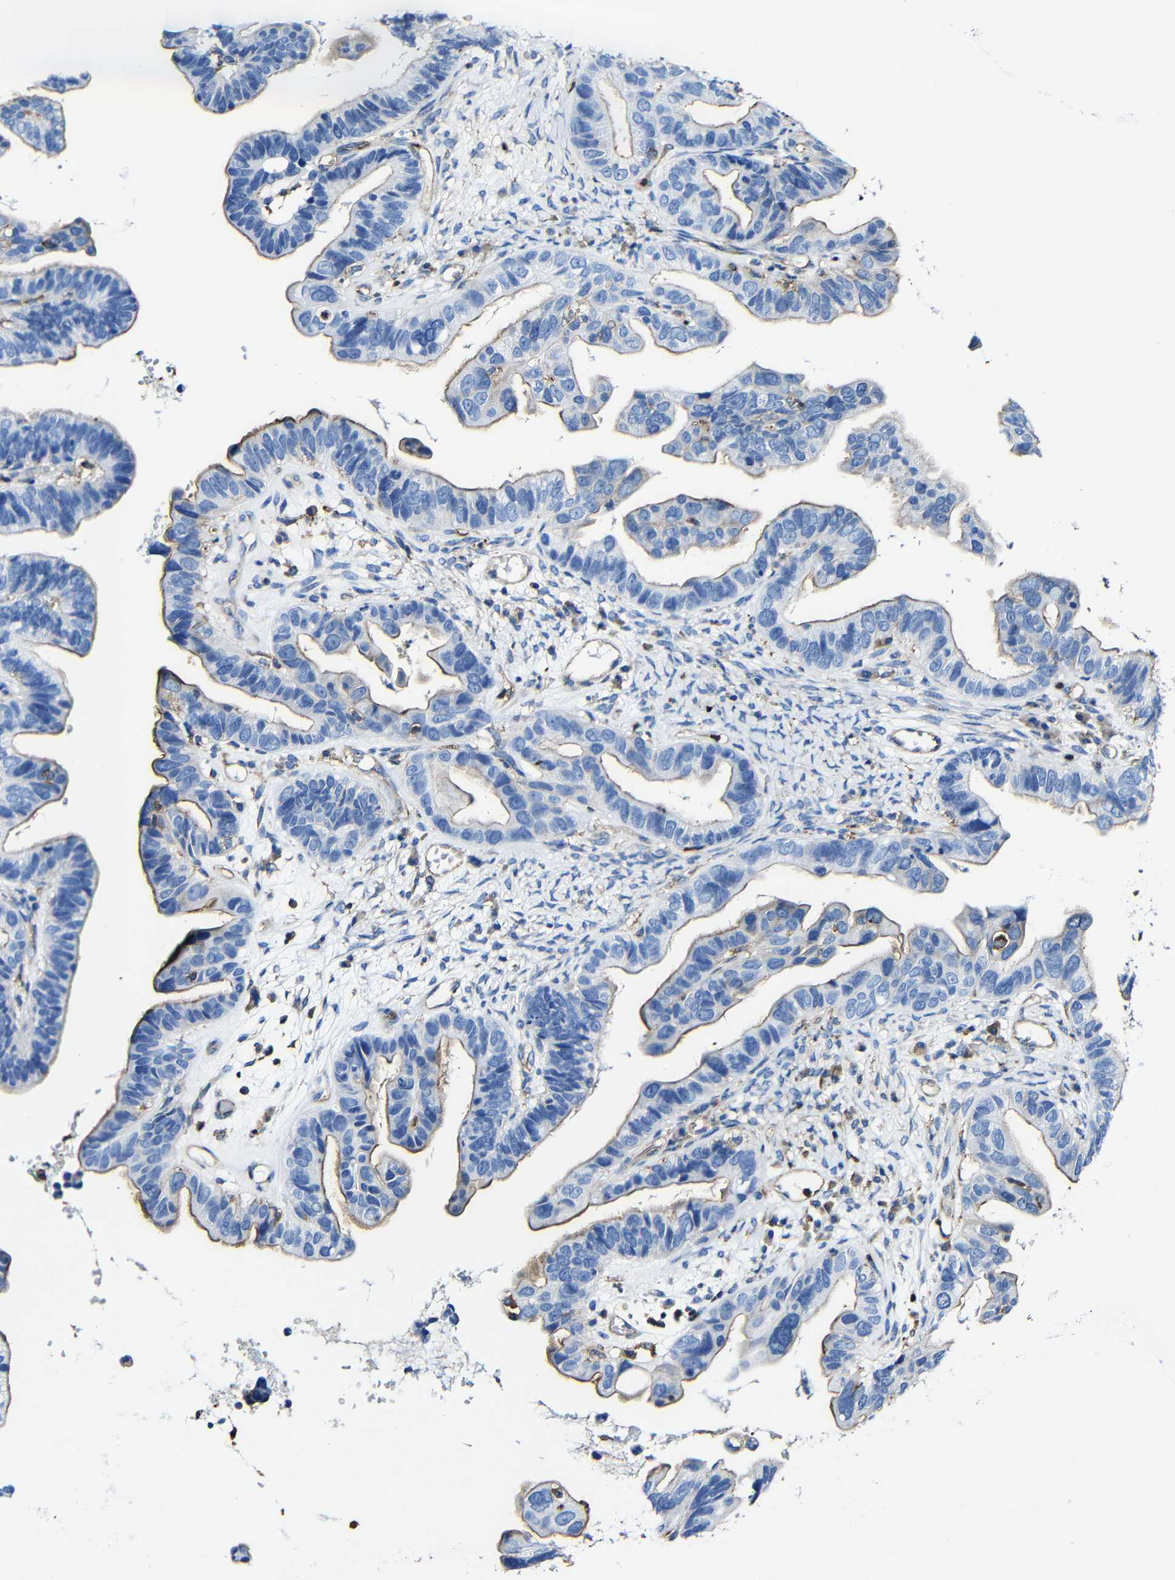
{"staining": {"intensity": "moderate", "quantity": "25%-75%", "location": "cytoplasmic/membranous"}, "tissue": "ovarian cancer", "cell_type": "Tumor cells", "image_type": "cancer", "snomed": [{"axis": "morphology", "description": "Cystadenocarcinoma, serous, NOS"}, {"axis": "topography", "description": "Ovary"}], "caption": "Serous cystadenocarcinoma (ovarian) stained with a protein marker shows moderate staining in tumor cells.", "gene": "MSN", "patient": {"sex": "female", "age": 56}}